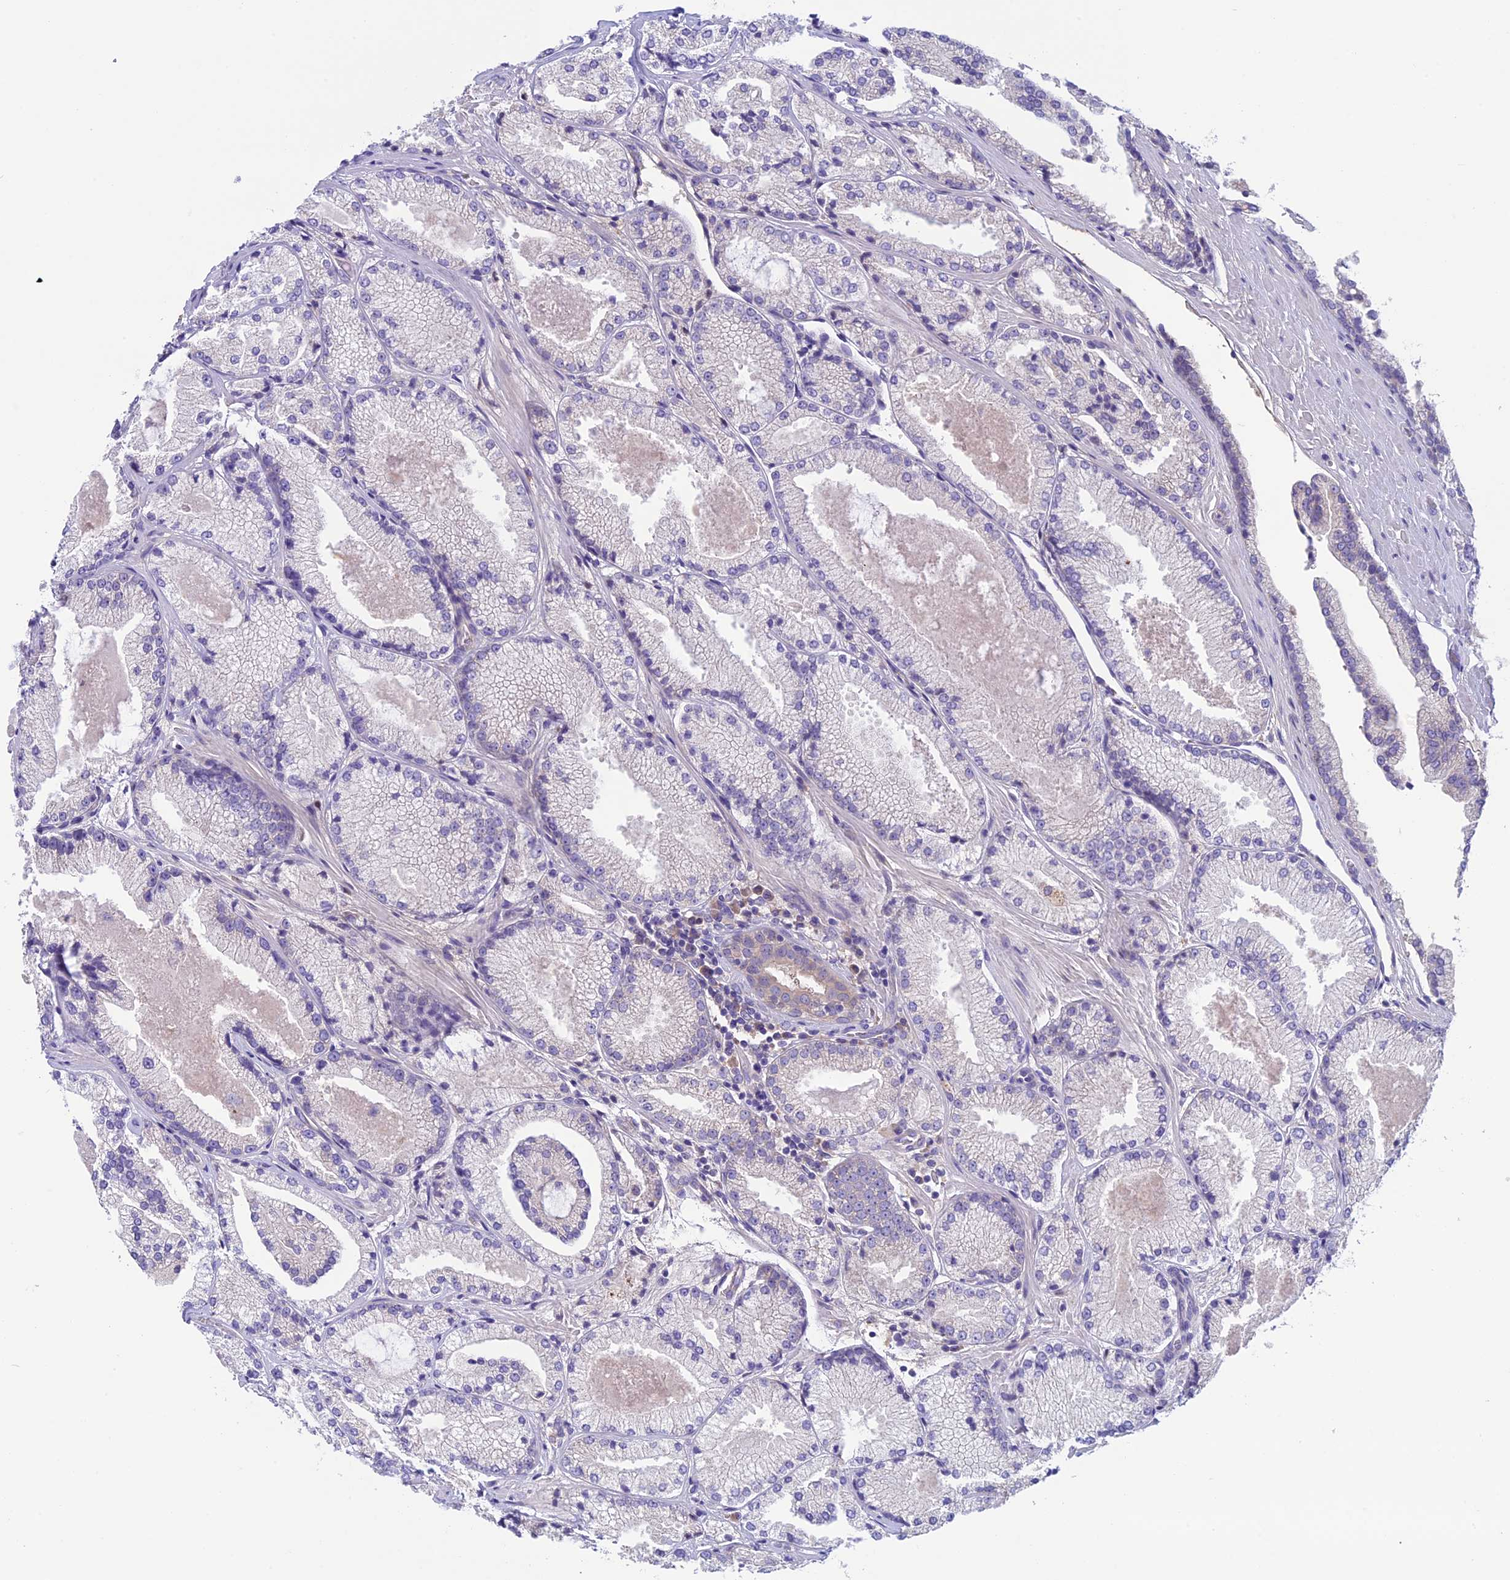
{"staining": {"intensity": "negative", "quantity": "none", "location": "none"}, "tissue": "prostate cancer", "cell_type": "Tumor cells", "image_type": "cancer", "snomed": [{"axis": "morphology", "description": "Adenocarcinoma, High grade"}, {"axis": "topography", "description": "Prostate"}], "caption": "High-grade adenocarcinoma (prostate) was stained to show a protein in brown. There is no significant staining in tumor cells.", "gene": "DCTN5", "patient": {"sex": "male", "age": 73}}